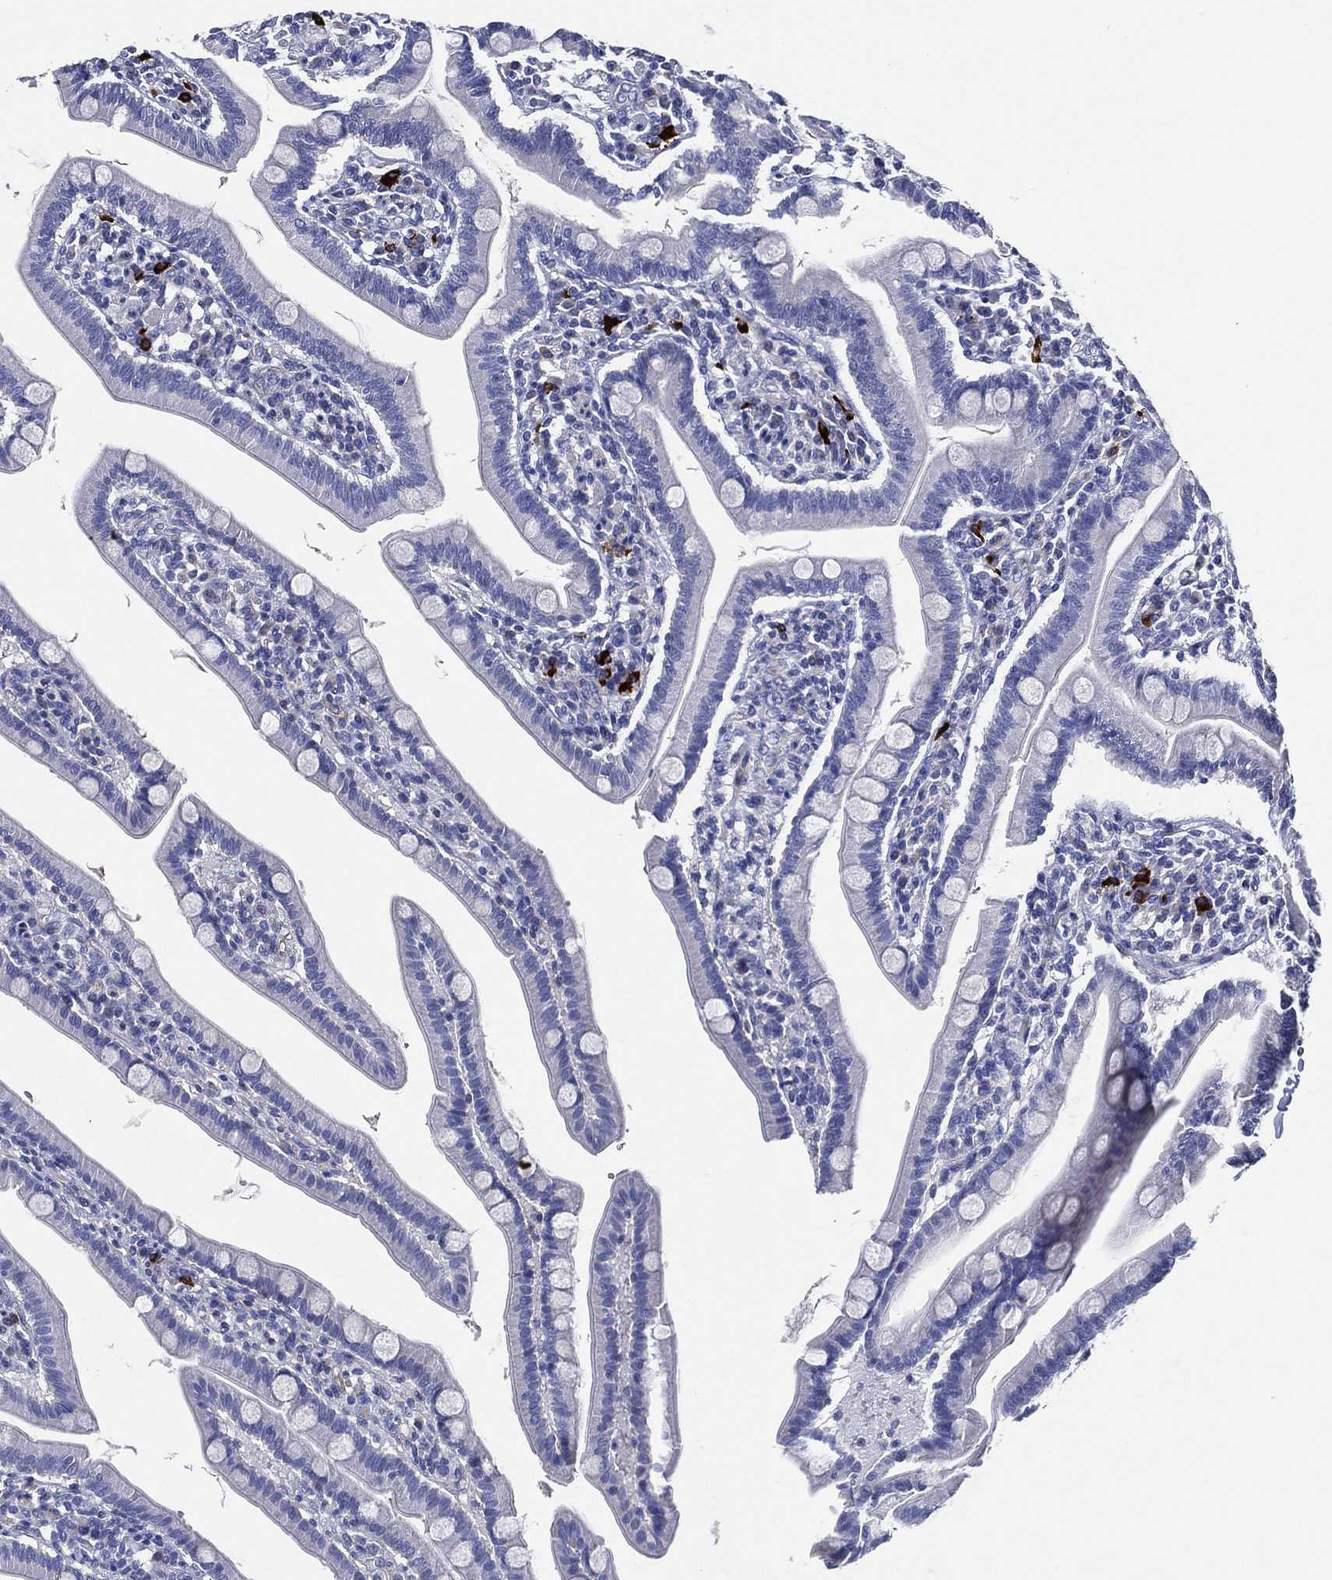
{"staining": {"intensity": "negative", "quantity": "none", "location": "none"}, "tissue": "small intestine", "cell_type": "Glandular cells", "image_type": "normal", "snomed": [{"axis": "morphology", "description": "Normal tissue, NOS"}, {"axis": "topography", "description": "Small intestine"}], "caption": "Small intestine stained for a protein using immunohistochemistry (IHC) reveals no positivity glandular cells.", "gene": "TMPRSS11D", "patient": {"sex": "male", "age": 66}}